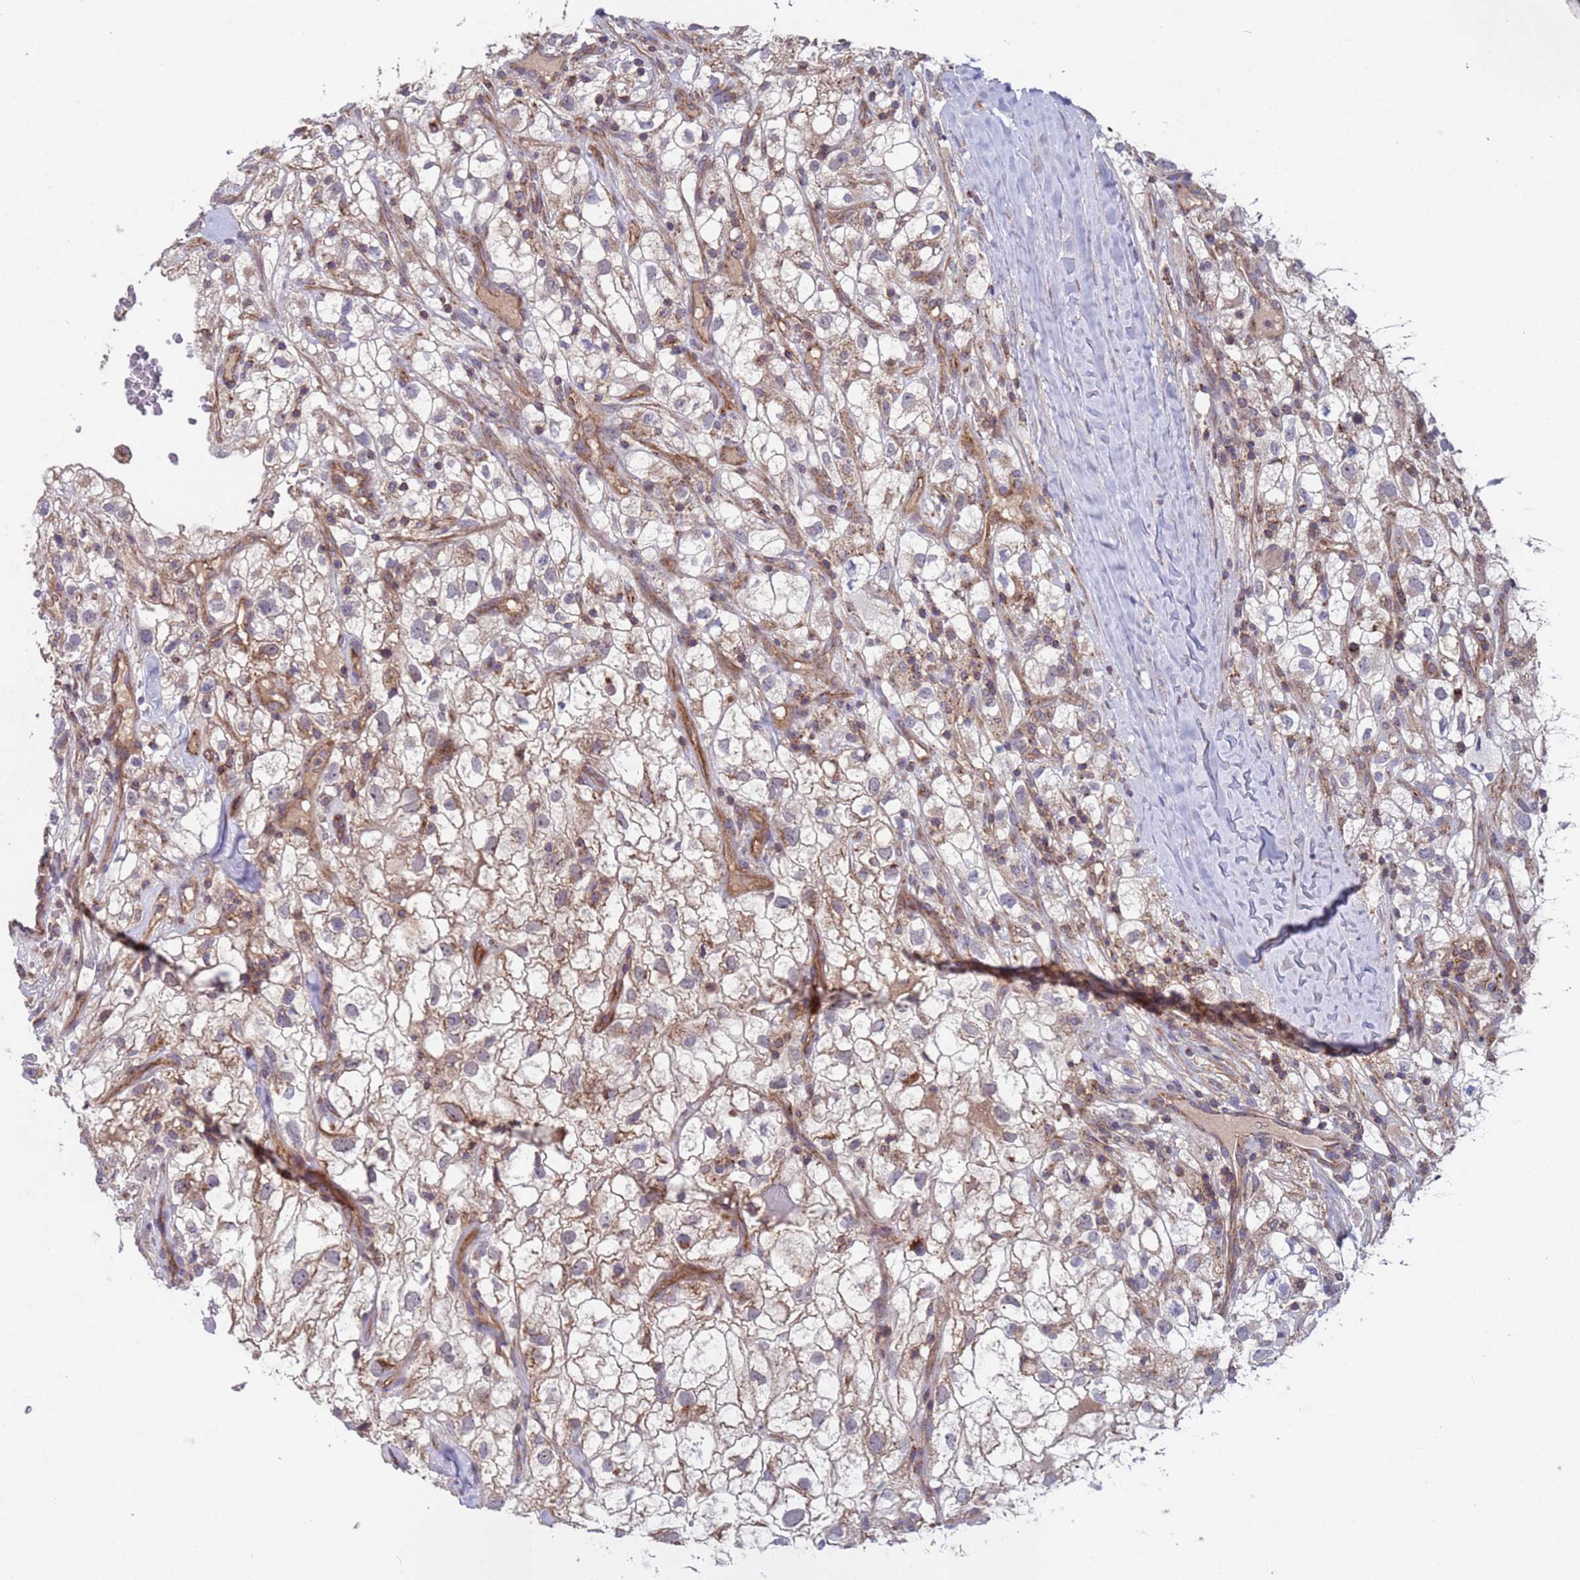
{"staining": {"intensity": "weak", "quantity": "25%-75%", "location": "cytoplasmic/membranous"}, "tissue": "renal cancer", "cell_type": "Tumor cells", "image_type": "cancer", "snomed": [{"axis": "morphology", "description": "Adenocarcinoma, NOS"}, {"axis": "topography", "description": "Kidney"}], "caption": "DAB immunohistochemical staining of renal adenocarcinoma demonstrates weak cytoplasmic/membranous protein positivity in about 25%-75% of tumor cells. The protein of interest is stained brown, and the nuclei are stained in blue (DAB (3,3'-diaminobenzidine) IHC with brightfield microscopy, high magnification).", "gene": "ACAD8", "patient": {"sex": "male", "age": 59}}